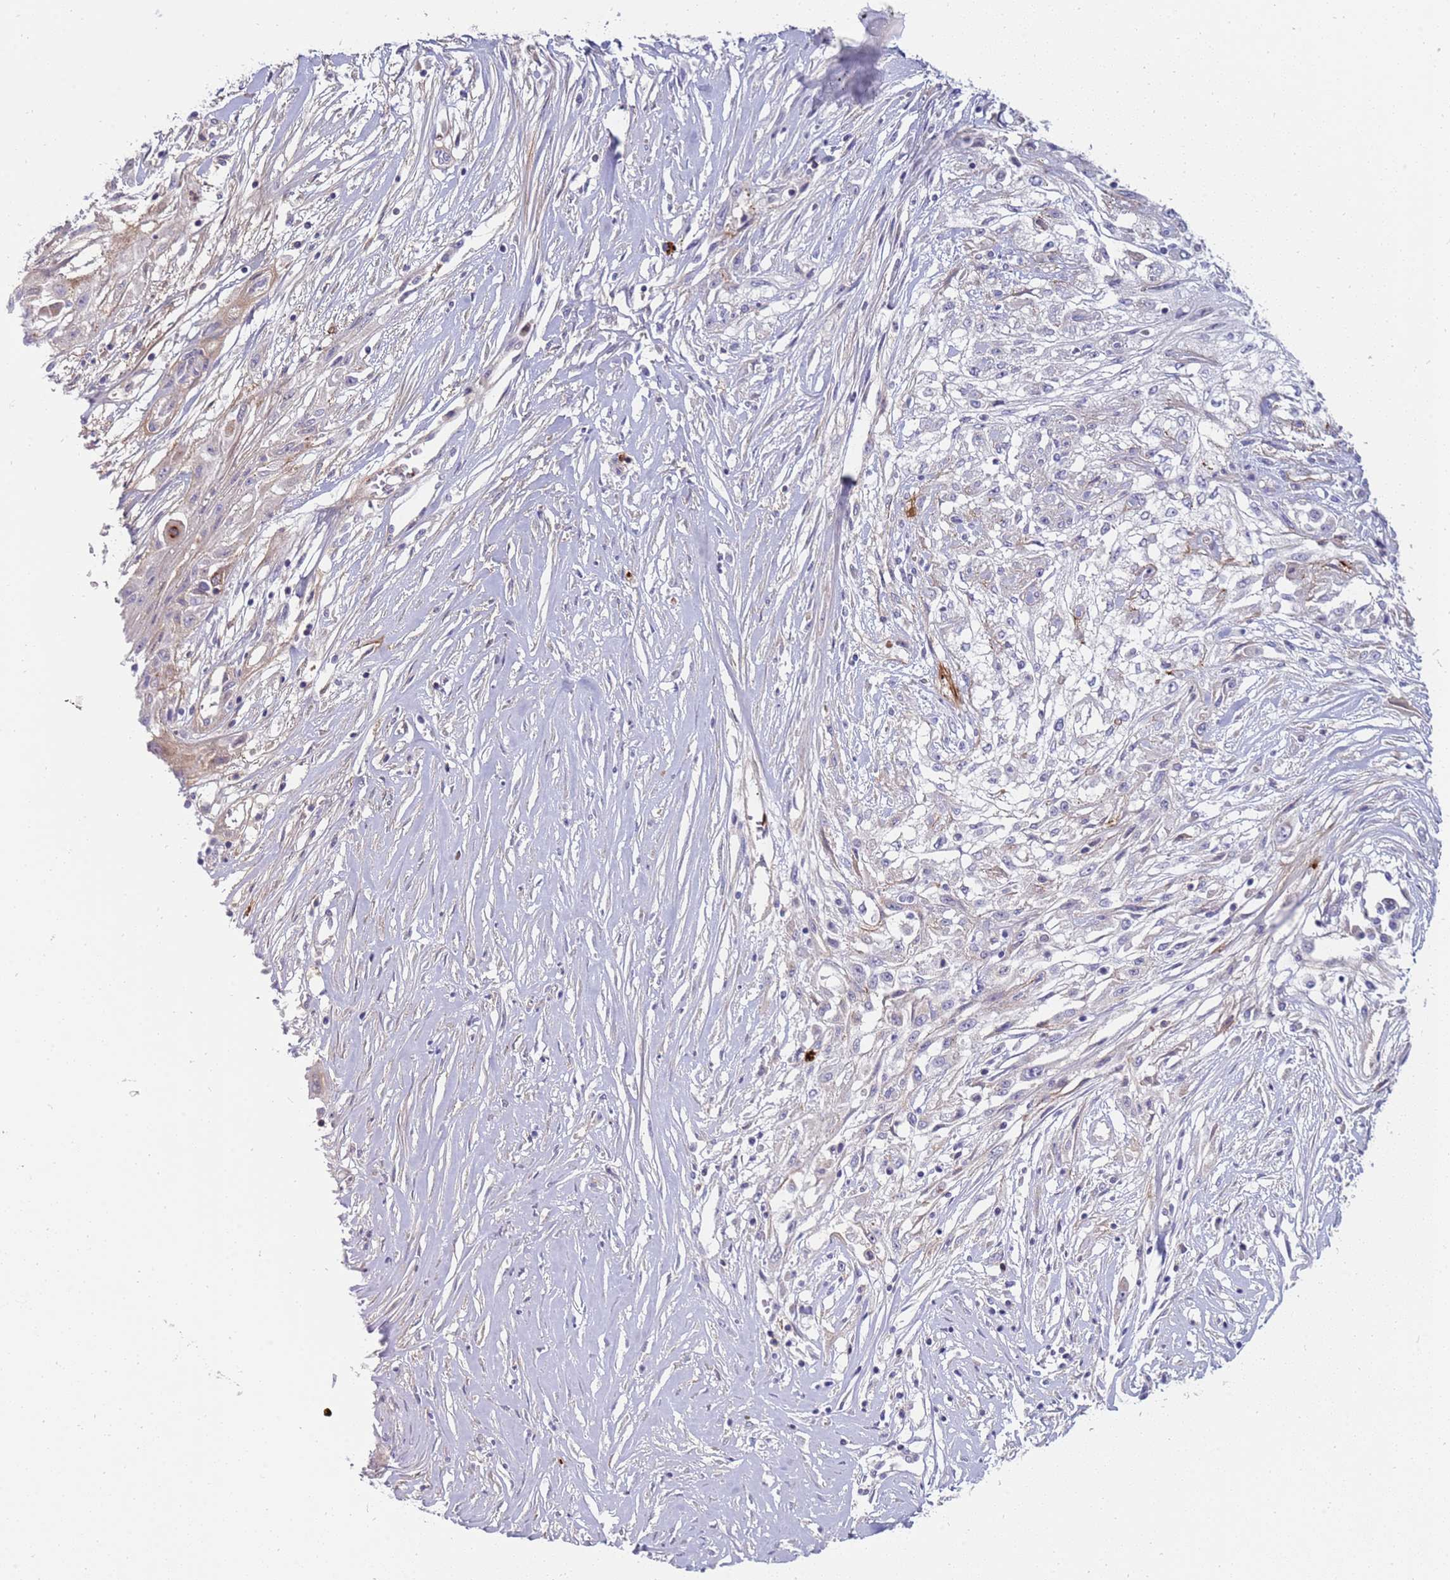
{"staining": {"intensity": "negative", "quantity": "none", "location": "none"}, "tissue": "skin cancer", "cell_type": "Tumor cells", "image_type": "cancer", "snomed": [{"axis": "morphology", "description": "Squamous cell carcinoma, NOS"}, {"axis": "morphology", "description": "Squamous cell carcinoma, metastatic, NOS"}, {"axis": "topography", "description": "Skin"}, {"axis": "topography", "description": "Lymph node"}], "caption": "Skin cancer (metastatic squamous cell carcinoma) was stained to show a protein in brown. There is no significant staining in tumor cells. (DAB (3,3'-diaminobenzidine) immunohistochemistry, high magnification).", "gene": "STK25", "patient": {"sex": "male", "age": 75}}